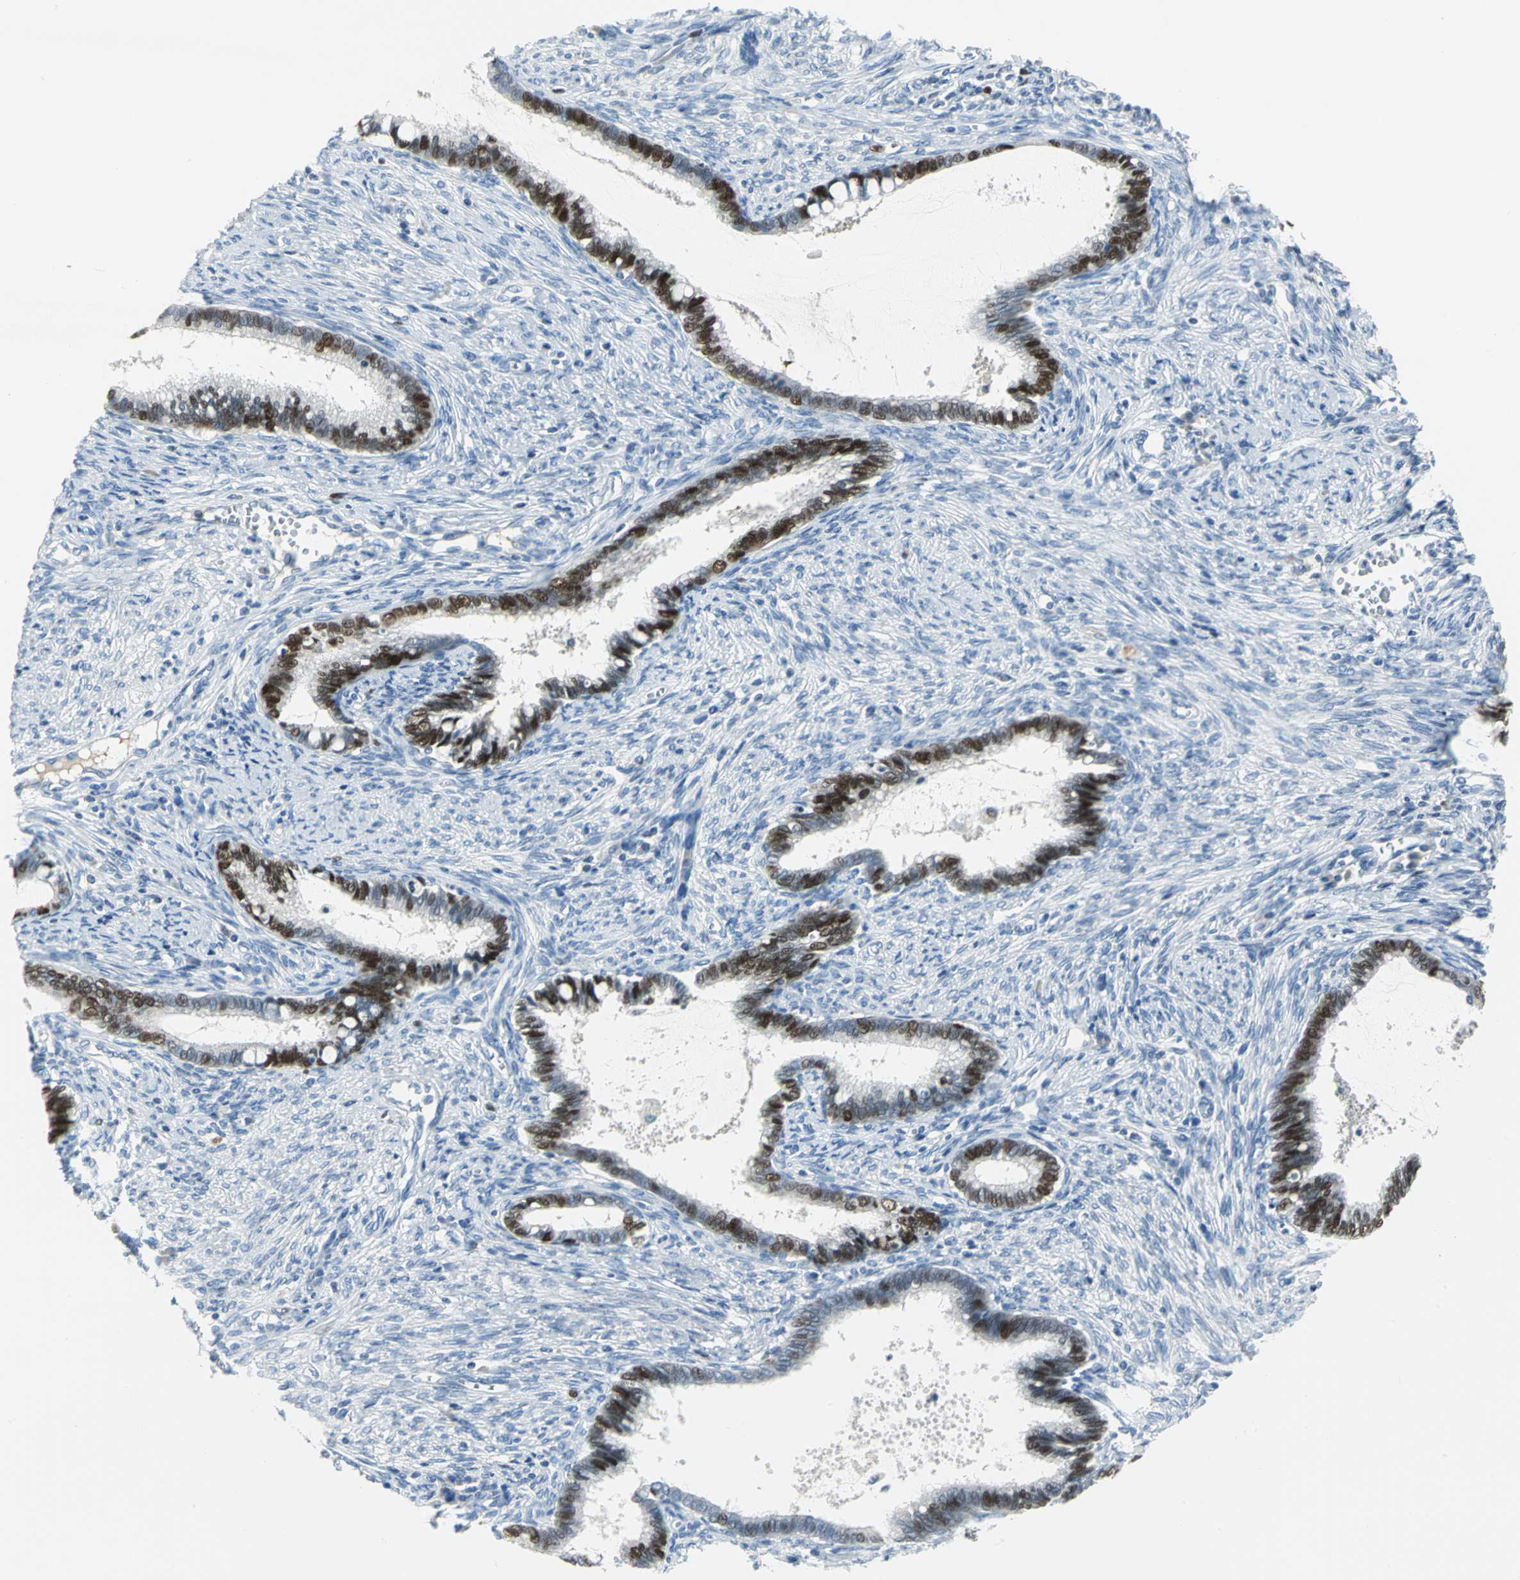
{"staining": {"intensity": "strong", "quantity": ">75%", "location": "nuclear"}, "tissue": "cervical cancer", "cell_type": "Tumor cells", "image_type": "cancer", "snomed": [{"axis": "morphology", "description": "Adenocarcinoma, NOS"}, {"axis": "topography", "description": "Cervix"}], "caption": "Immunohistochemical staining of human cervical adenocarcinoma displays high levels of strong nuclear positivity in approximately >75% of tumor cells.", "gene": "MCM4", "patient": {"sex": "female", "age": 44}}